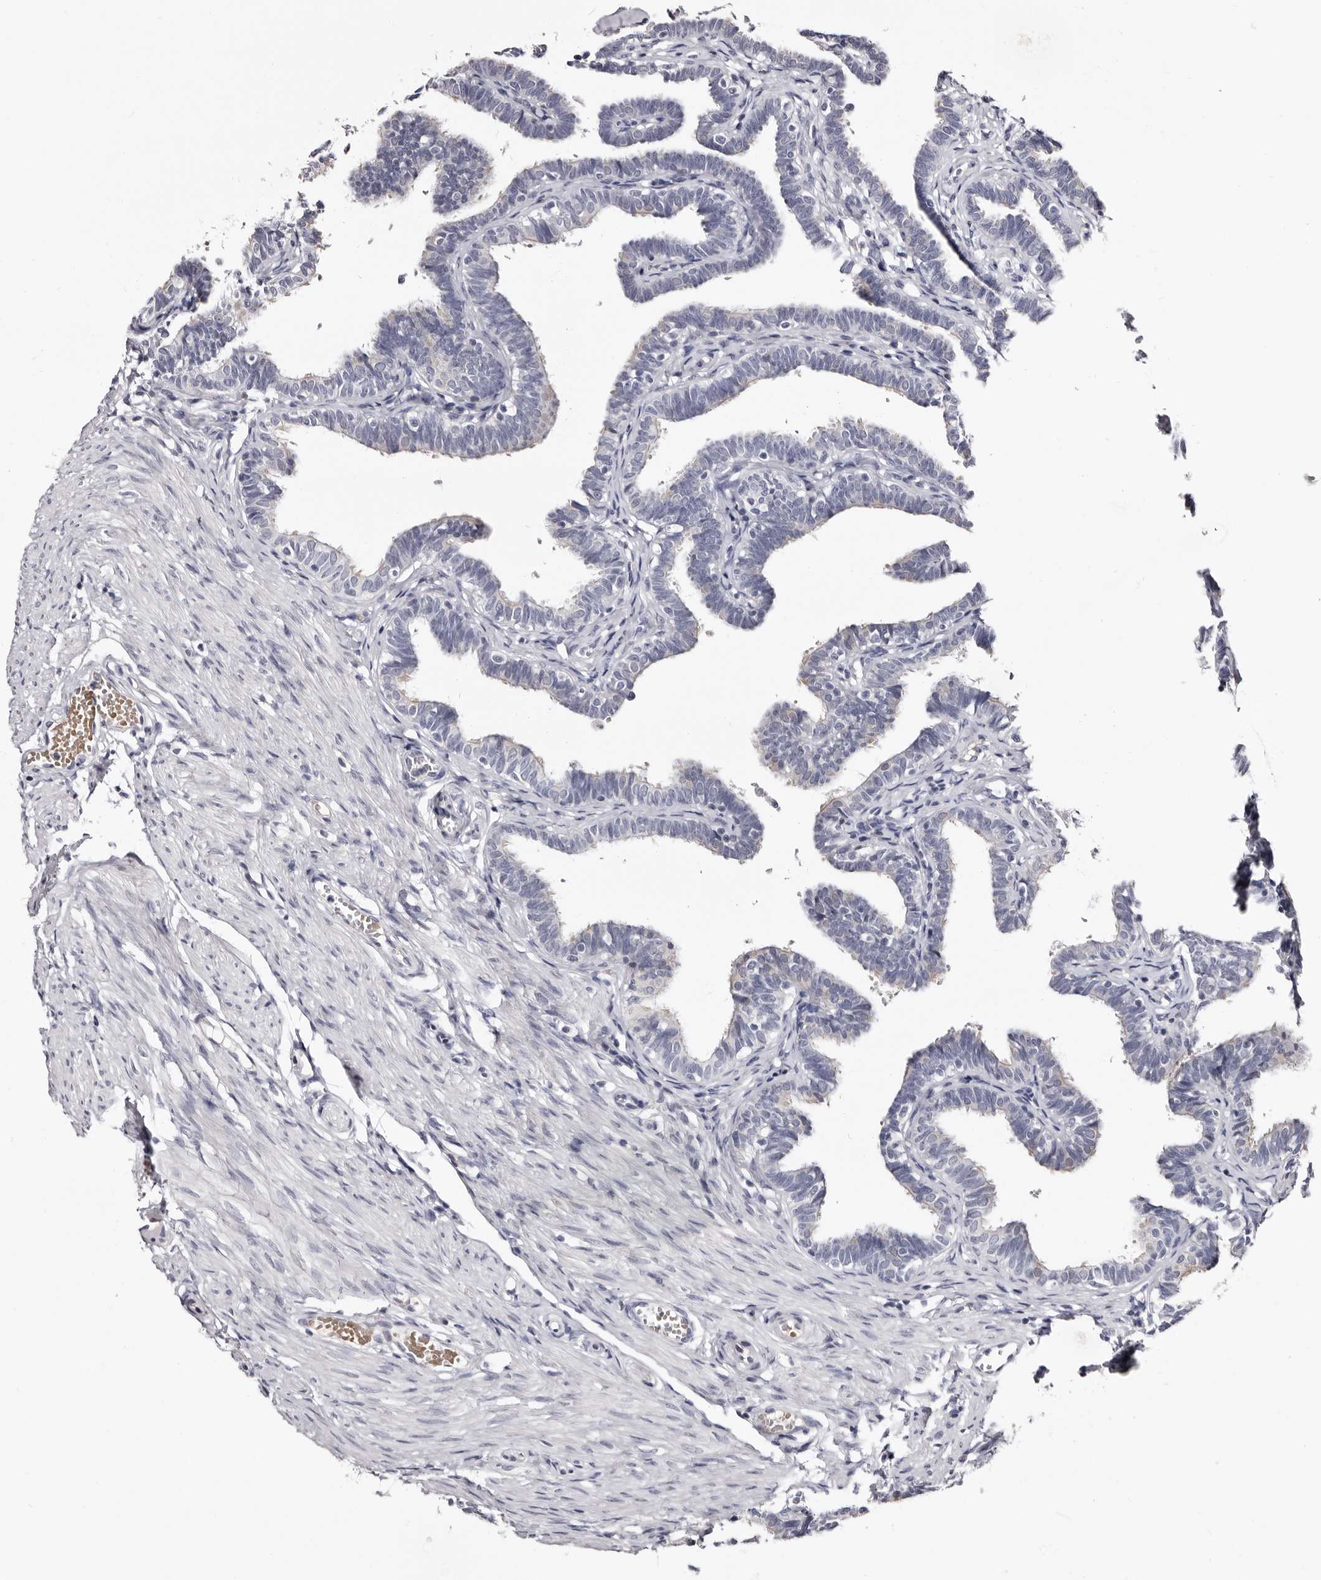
{"staining": {"intensity": "negative", "quantity": "none", "location": "none"}, "tissue": "fallopian tube", "cell_type": "Glandular cells", "image_type": "normal", "snomed": [{"axis": "morphology", "description": "Normal tissue, NOS"}, {"axis": "topography", "description": "Fallopian tube"}, {"axis": "topography", "description": "Ovary"}], "caption": "This is a micrograph of immunohistochemistry (IHC) staining of unremarkable fallopian tube, which shows no positivity in glandular cells.", "gene": "BPGM", "patient": {"sex": "female", "age": 23}}